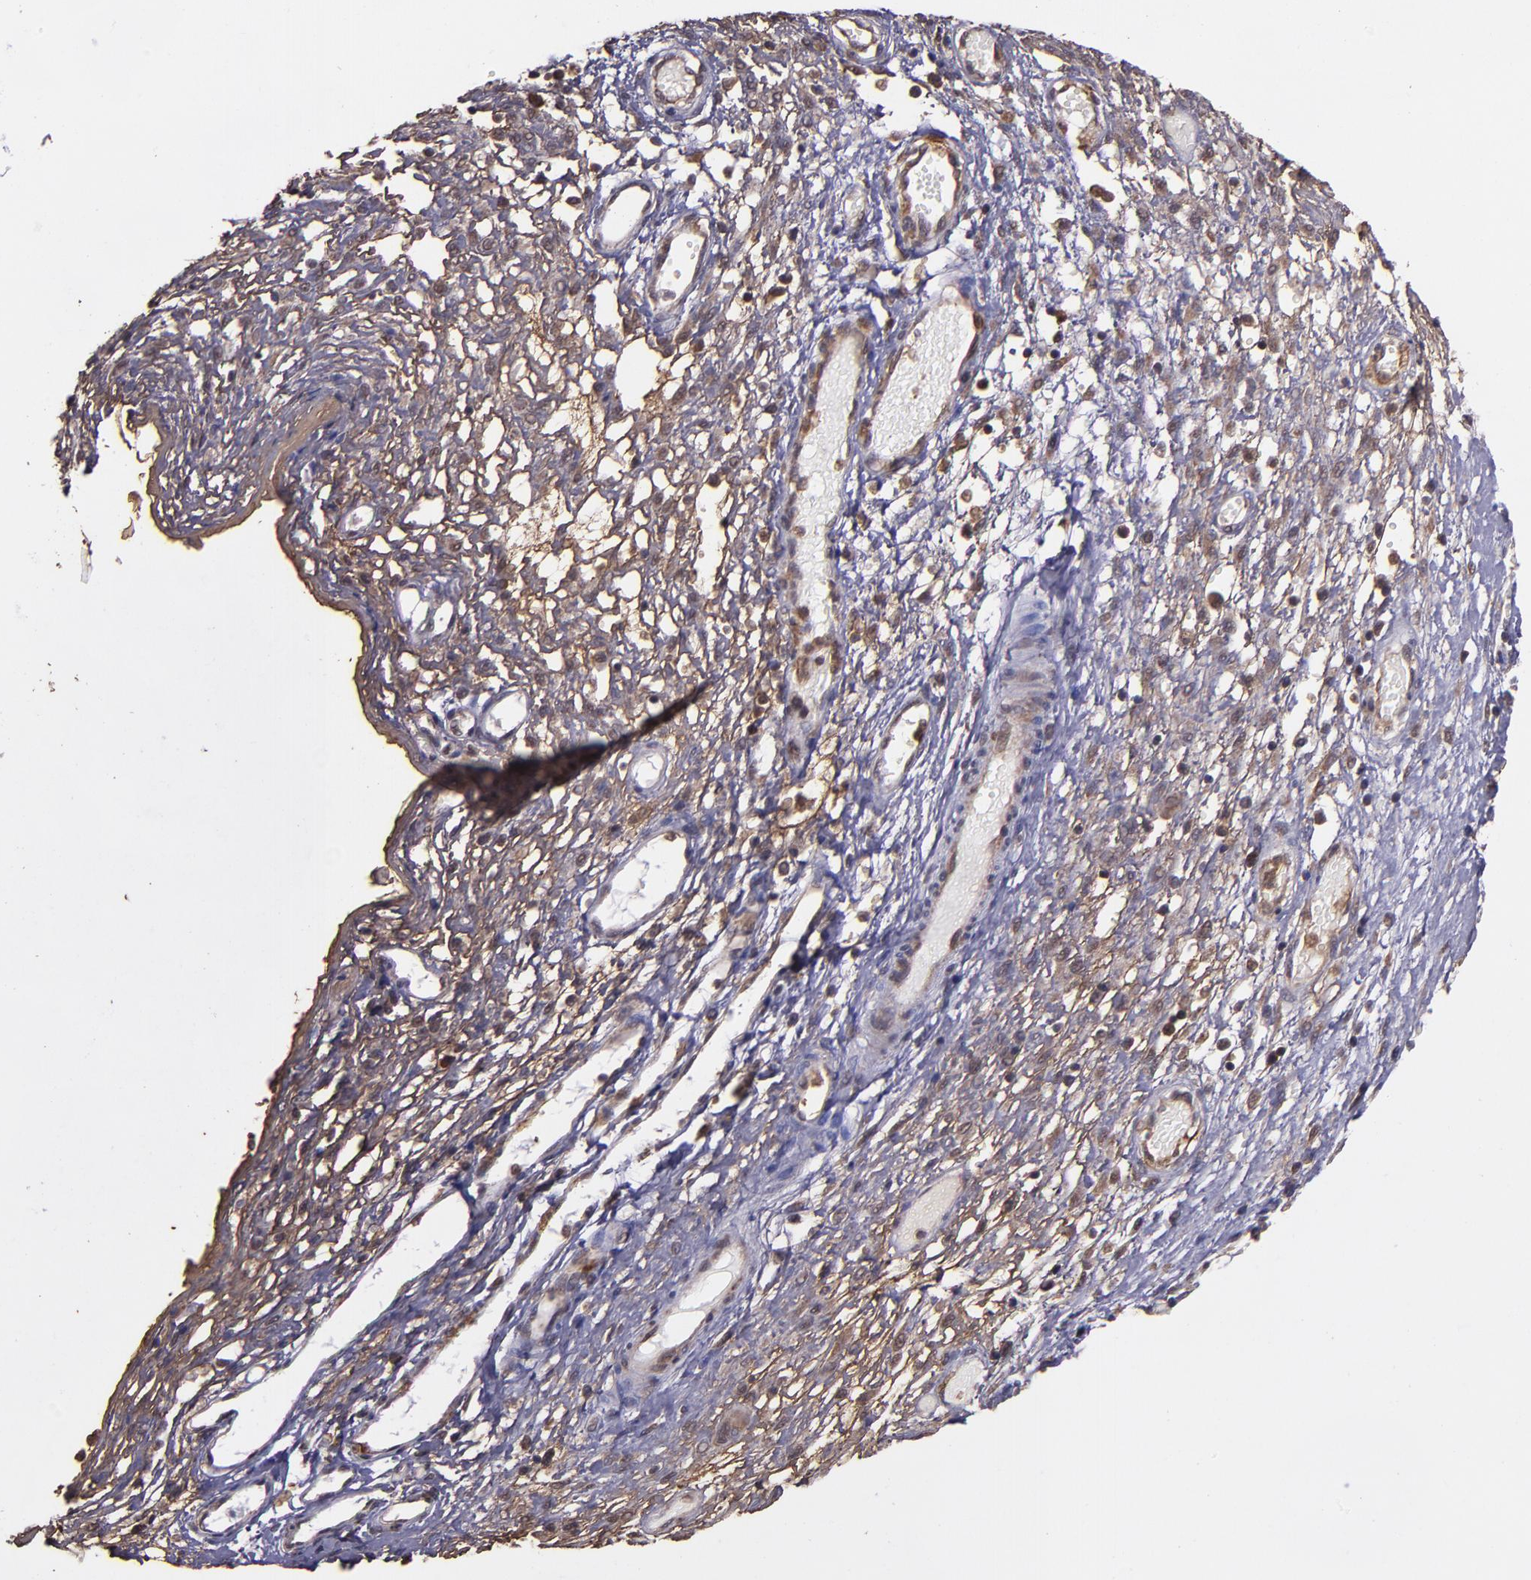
{"staining": {"intensity": "moderate", "quantity": ">75%", "location": "cytoplasmic/membranous"}, "tissue": "ovarian cancer", "cell_type": "Tumor cells", "image_type": "cancer", "snomed": [{"axis": "morphology", "description": "Carcinoma, endometroid"}, {"axis": "topography", "description": "Ovary"}], "caption": "This is an image of immunohistochemistry (IHC) staining of ovarian cancer (endometroid carcinoma), which shows moderate expression in the cytoplasmic/membranous of tumor cells.", "gene": "USP51", "patient": {"sex": "female", "age": 42}}